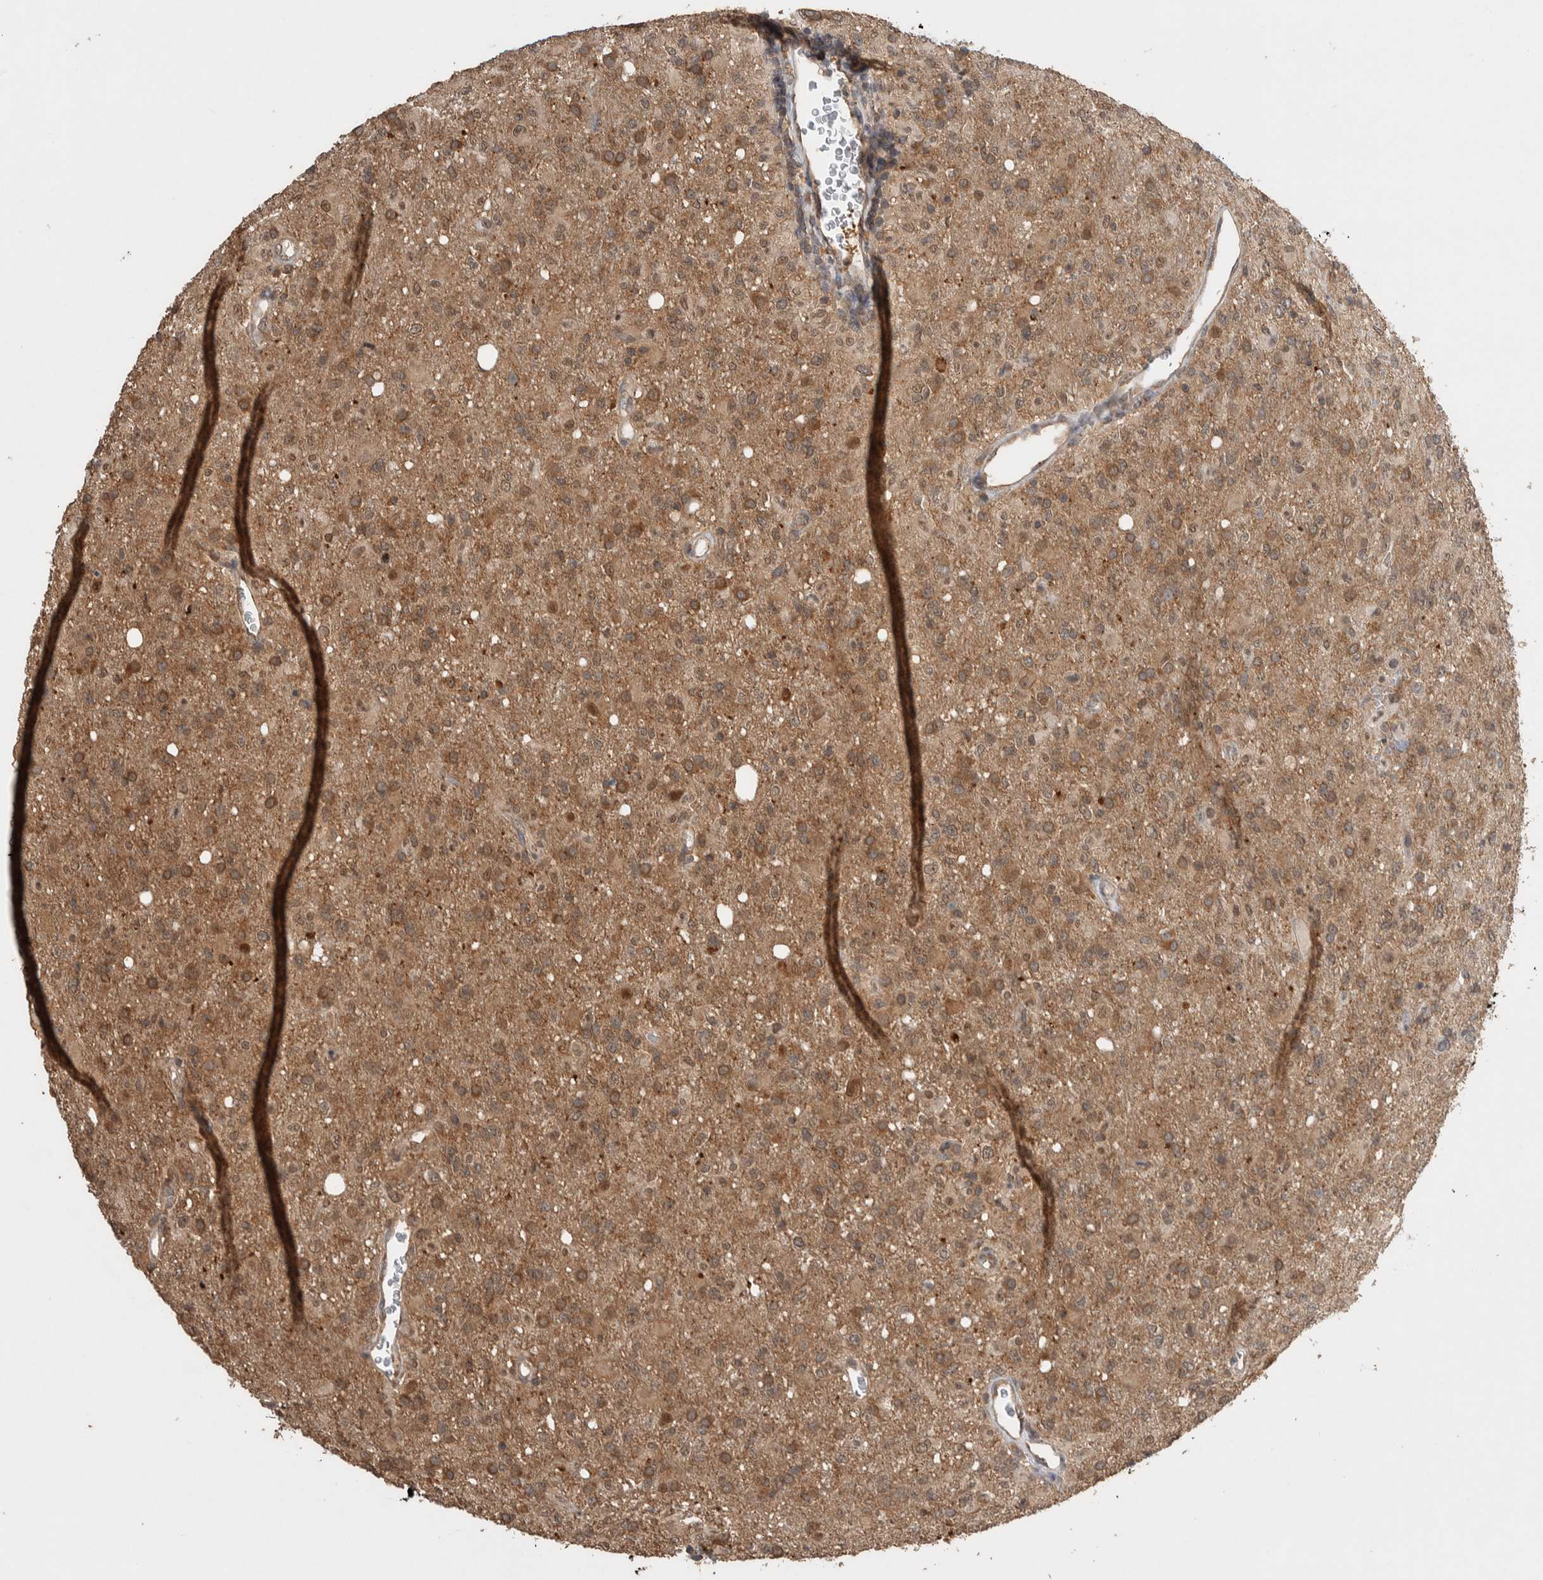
{"staining": {"intensity": "moderate", "quantity": ">75%", "location": "cytoplasmic/membranous"}, "tissue": "glioma", "cell_type": "Tumor cells", "image_type": "cancer", "snomed": [{"axis": "morphology", "description": "Glioma, malignant, High grade"}, {"axis": "topography", "description": "Brain"}], "caption": "Moderate cytoplasmic/membranous positivity is appreciated in approximately >75% of tumor cells in malignant high-grade glioma.", "gene": "DVL2", "patient": {"sex": "female", "age": 57}}